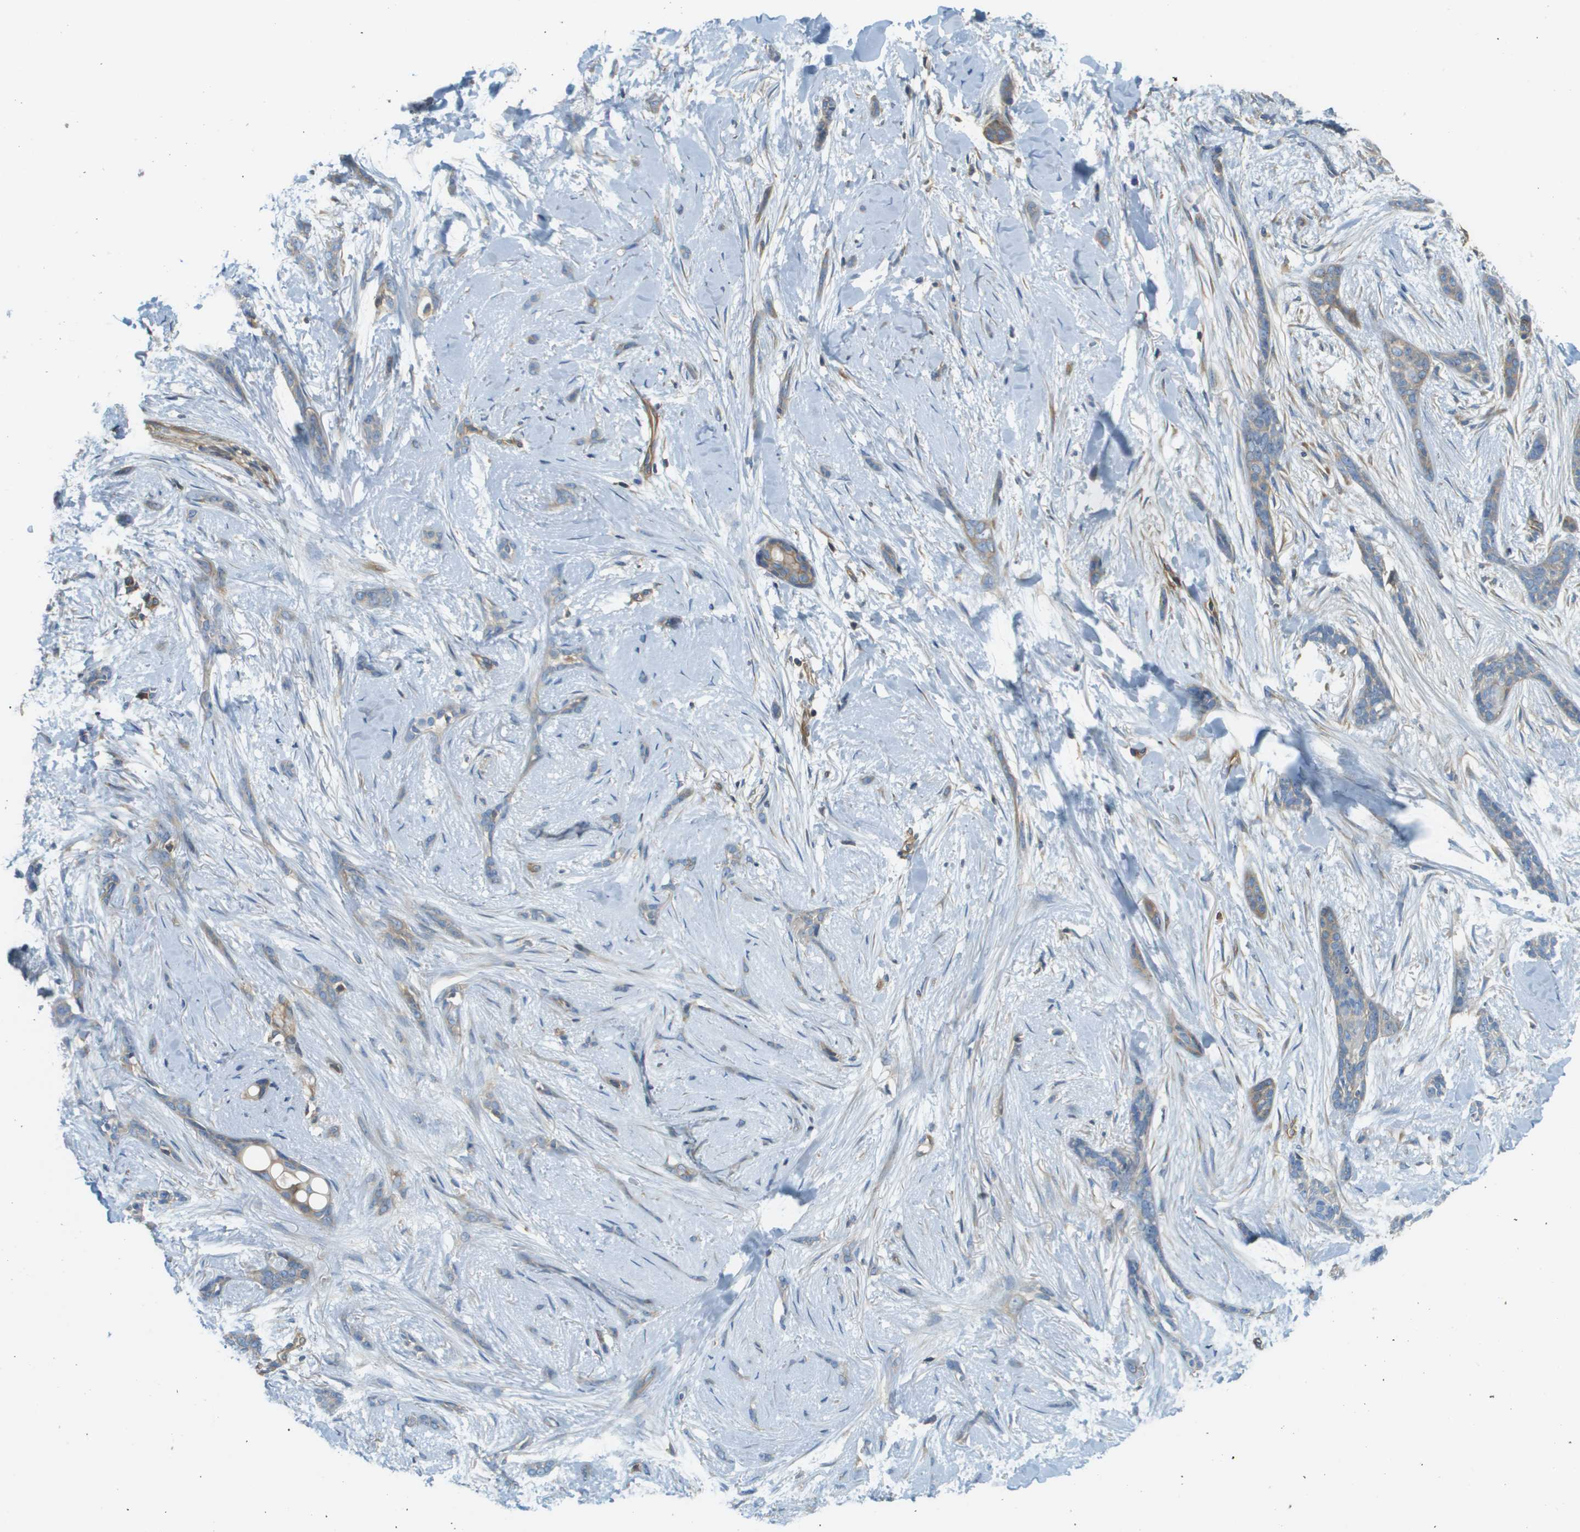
{"staining": {"intensity": "weak", "quantity": "<25%", "location": "cytoplasmic/membranous"}, "tissue": "skin cancer", "cell_type": "Tumor cells", "image_type": "cancer", "snomed": [{"axis": "morphology", "description": "Basal cell carcinoma"}, {"axis": "morphology", "description": "Adnexal tumor, benign"}, {"axis": "topography", "description": "Skin"}], "caption": "This histopathology image is of skin basal cell carcinoma stained with immunohistochemistry (IHC) to label a protein in brown with the nuclei are counter-stained blue. There is no positivity in tumor cells.", "gene": "DNAJB11", "patient": {"sex": "female", "age": 42}}